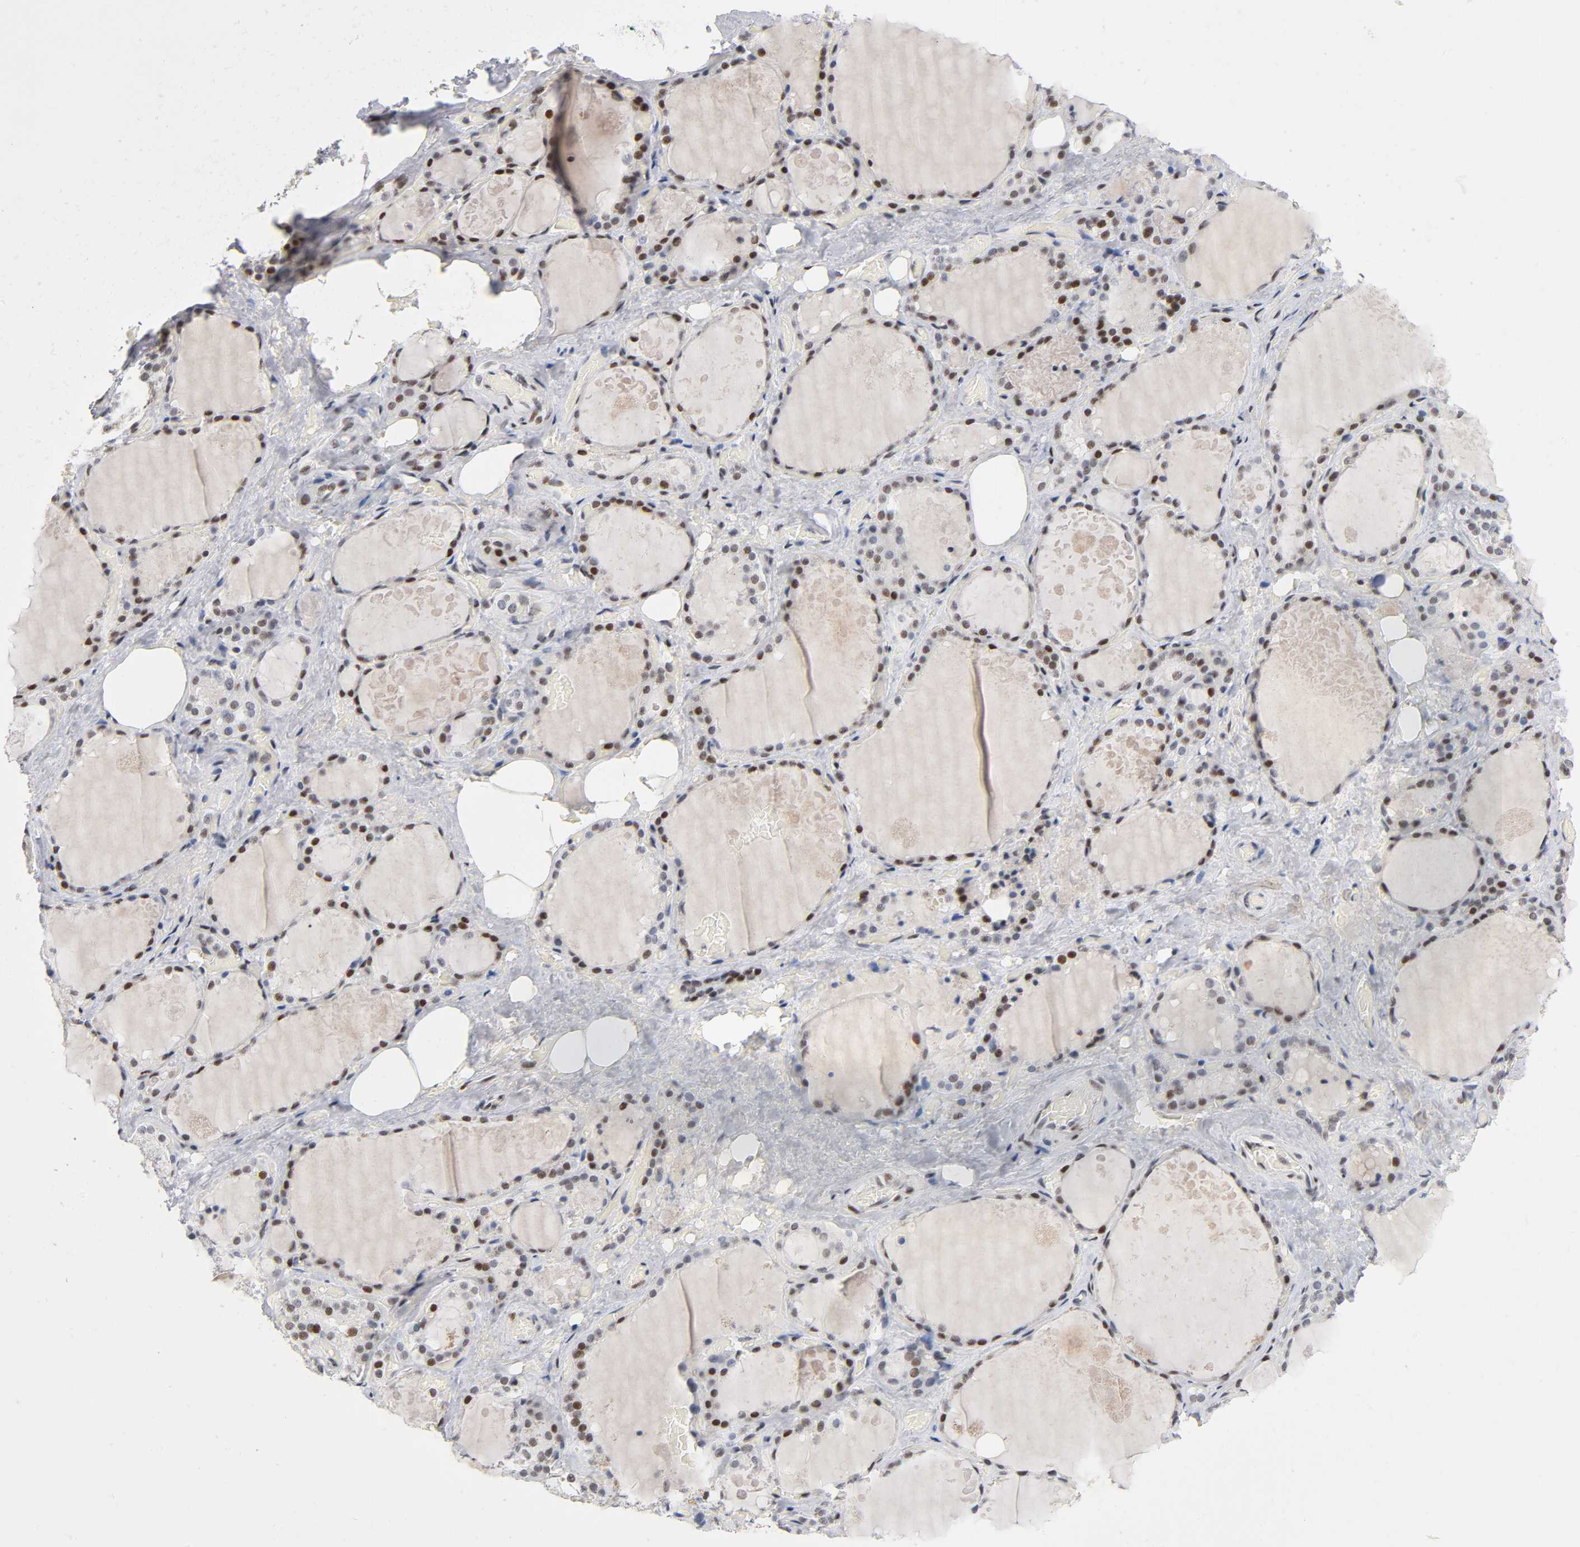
{"staining": {"intensity": "moderate", "quantity": ">75%", "location": "nuclear"}, "tissue": "thyroid gland", "cell_type": "Glandular cells", "image_type": "normal", "snomed": [{"axis": "morphology", "description": "Normal tissue, NOS"}, {"axis": "topography", "description": "Thyroid gland"}], "caption": "Thyroid gland stained with immunohistochemistry (IHC) demonstrates moderate nuclear expression in approximately >75% of glandular cells.", "gene": "SP3", "patient": {"sex": "male", "age": 61}}